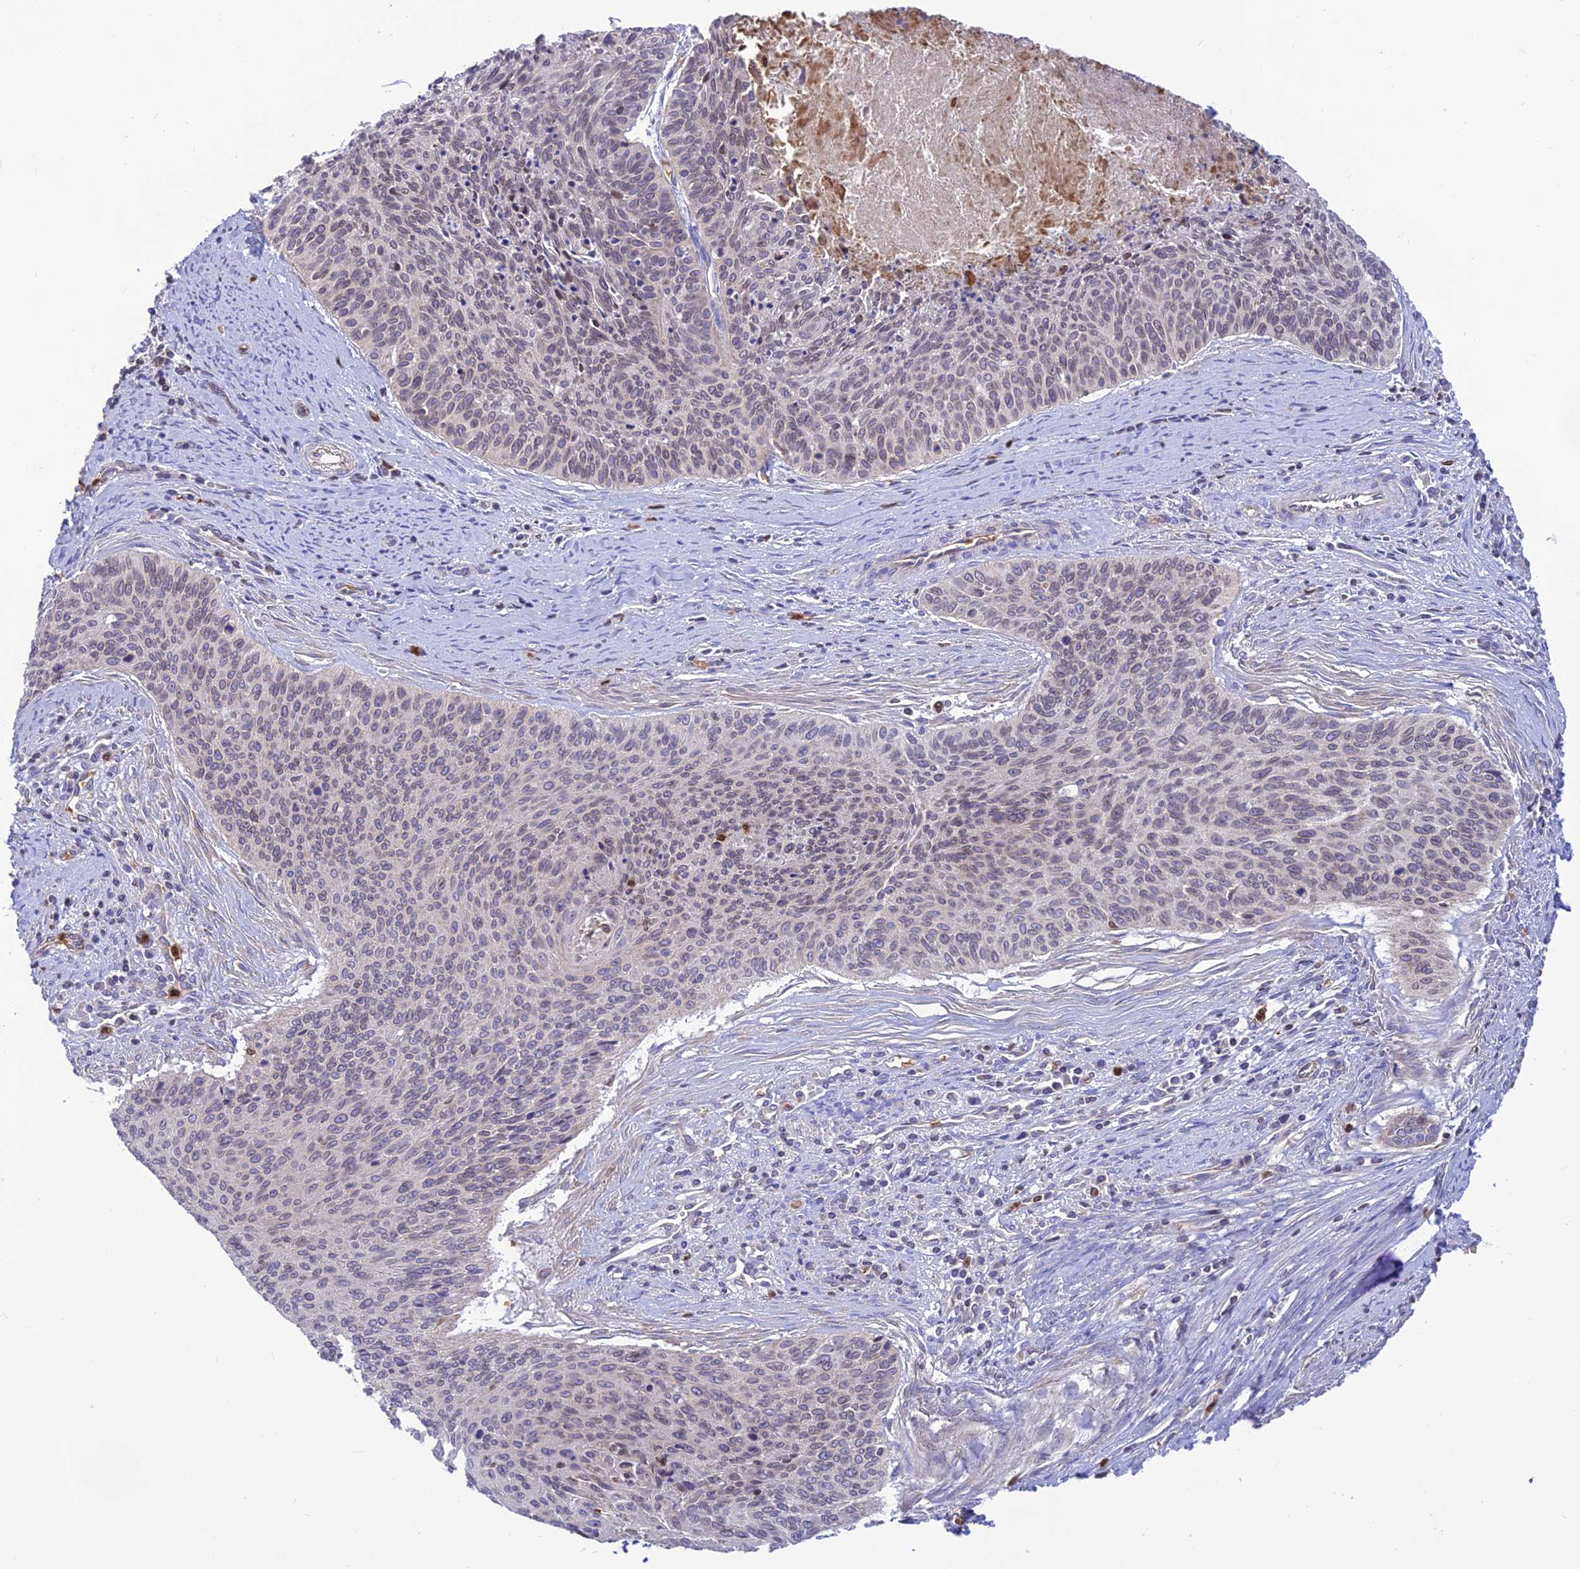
{"staining": {"intensity": "negative", "quantity": "none", "location": "none"}, "tissue": "cervical cancer", "cell_type": "Tumor cells", "image_type": "cancer", "snomed": [{"axis": "morphology", "description": "Squamous cell carcinoma, NOS"}, {"axis": "topography", "description": "Cervix"}], "caption": "This micrograph is of cervical cancer stained with IHC to label a protein in brown with the nuclei are counter-stained blue. There is no expression in tumor cells.", "gene": "PKHD1L1", "patient": {"sex": "female", "age": 55}}